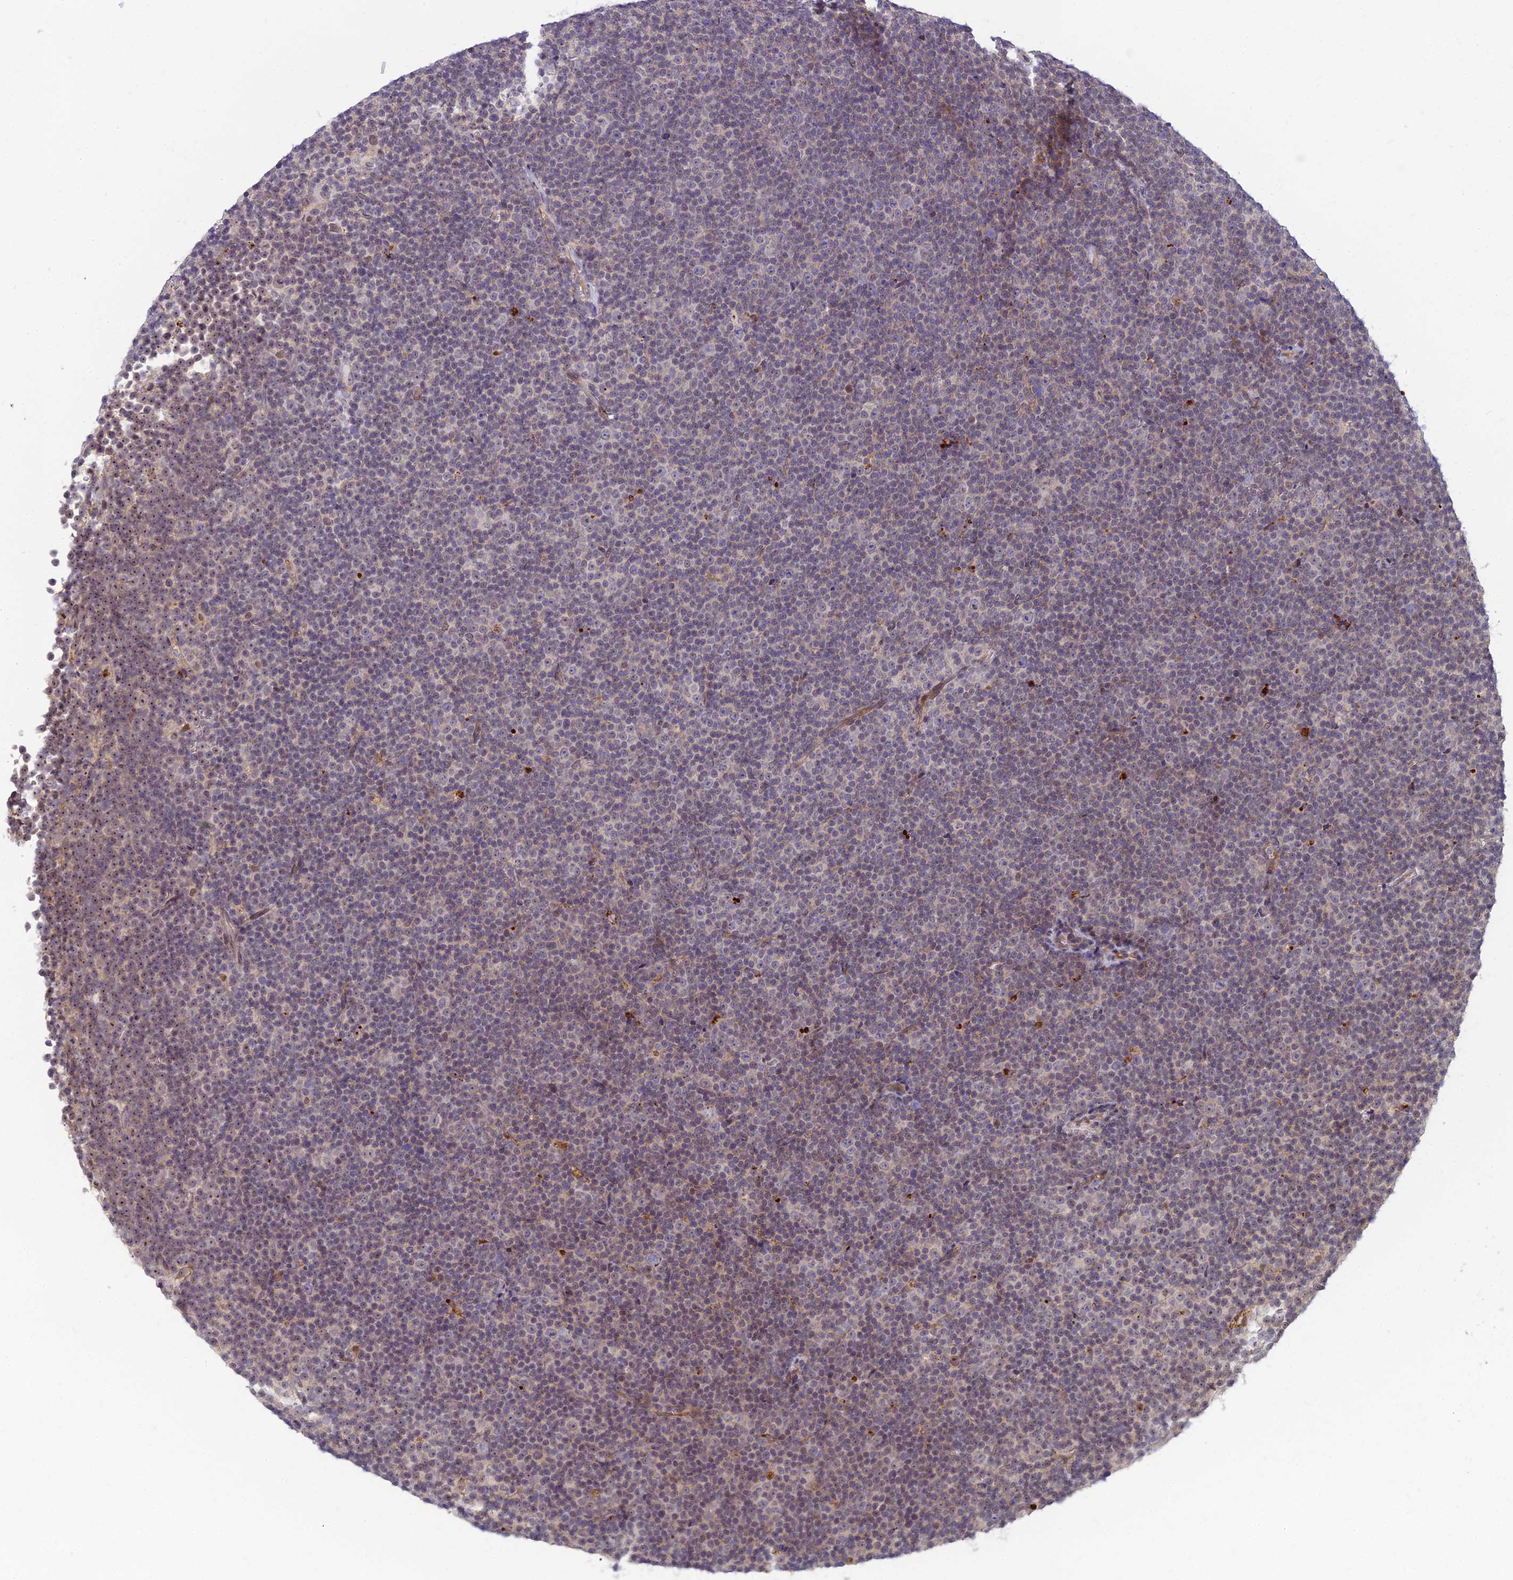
{"staining": {"intensity": "weak", "quantity": ">75%", "location": "nuclear"}, "tissue": "lymphoma", "cell_type": "Tumor cells", "image_type": "cancer", "snomed": [{"axis": "morphology", "description": "Malignant lymphoma, non-Hodgkin's type, Low grade"}, {"axis": "topography", "description": "Lymph node"}], "caption": "There is low levels of weak nuclear expression in tumor cells of lymphoma, as demonstrated by immunohistochemical staining (brown color).", "gene": "DTX2", "patient": {"sex": "female", "age": 67}}